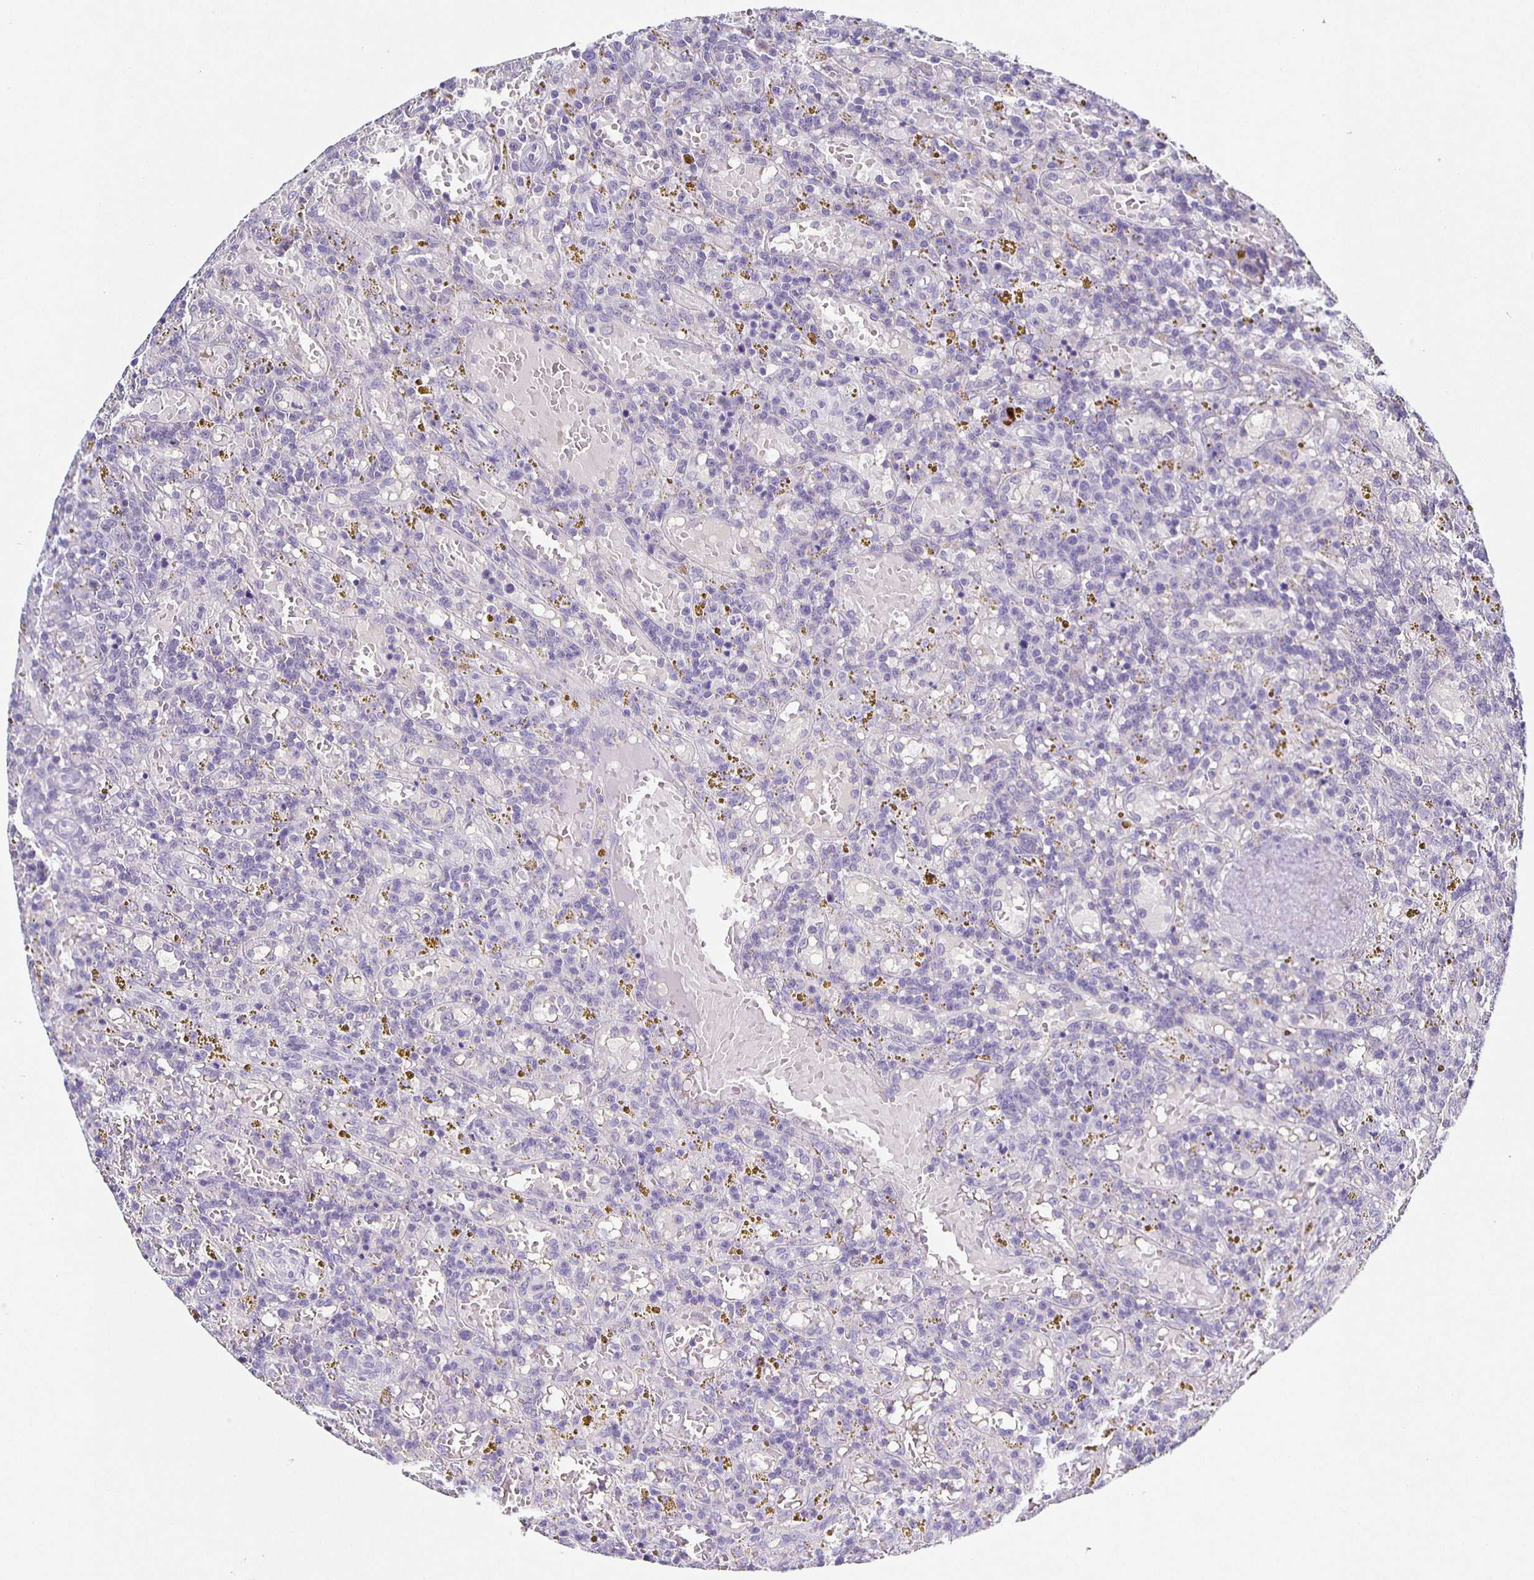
{"staining": {"intensity": "negative", "quantity": "none", "location": "none"}, "tissue": "lymphoma", "cell_type": "Tumor cells", "image_type": "cancer", "snomed": [{"axis": "morphology", "description": "Malignant lymphoma, non-Hodgkin's type, Low grade"}, {"axis": "topography", "description": "Spleen"}], "caption": "This is a image of immunohistochemistry staining of lymphoma, which shows no positivity in tumor cells.", "gene": "CARNS1", "patient": {"sex": "female", "age": 65}}